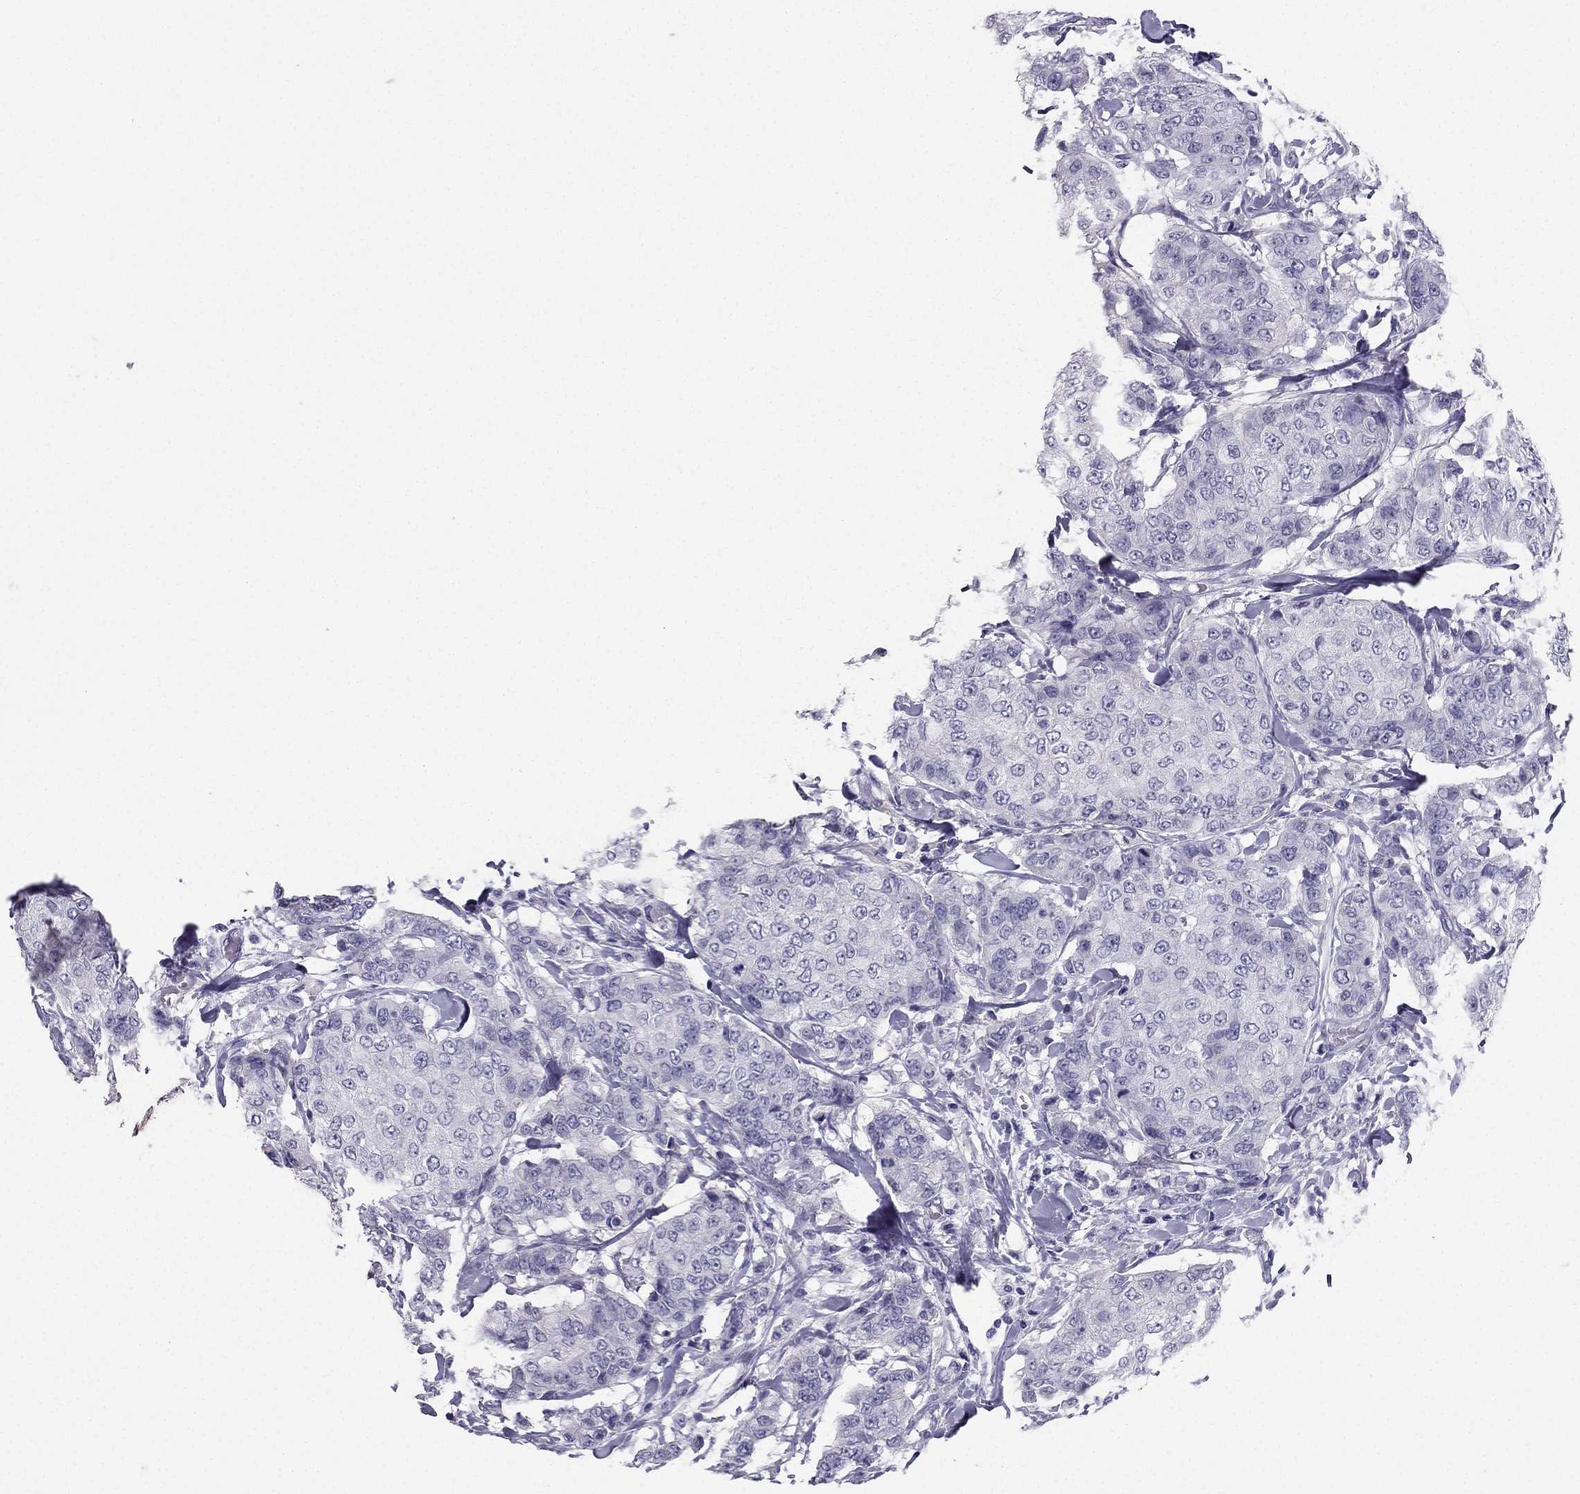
{"staining": {"intensity": "negative", "quantity": "none", "location": "none"}, "tissue": "breast cancer", "cell_type": "Tumor cells", "image_type": "cancer", "snomed": [{"axis": "morphology", "description": "Duct carcinoma"}, {"axis": "topography", "description": "Breast"}], "caption": "Immunohistochemical staining of breast cancer (infiltrating ductal carcinoma) shows no significant staining in tumor cells. (Brightfield microscopy of DAB (3,3'-diaminobenzidine) immunohistochemistry (IHC) at high magnification).", "gene": "LMTK3", "patient": {"sex": "female", "age": 27}}